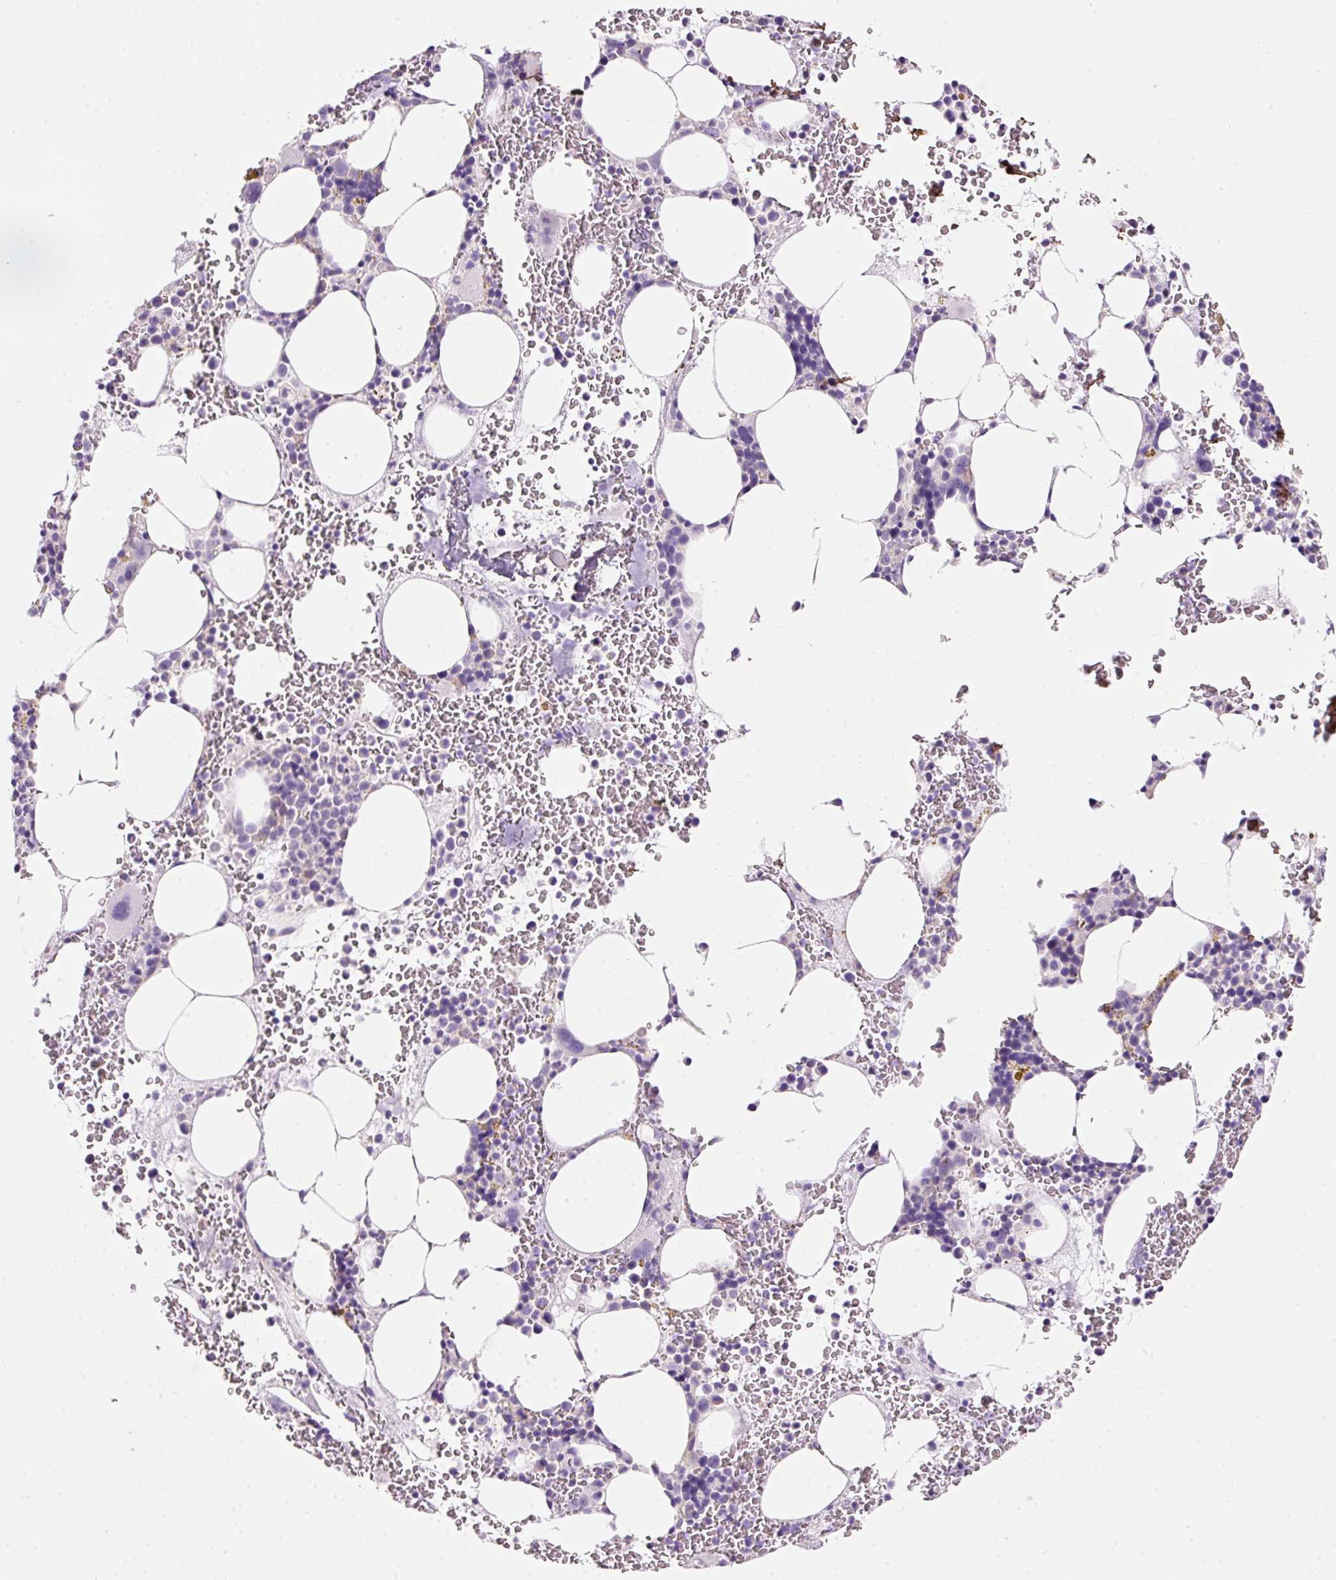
{"staining": {"intensity": "negative", "quantity": "none", "location": "none"}, "tissue": "bone marrow", "cell_type": "Hematopoietic cells", "image_type": "normal", "snomed": [{"axis": "morphology", "description": "Normal tissue, NOS"}, {"axis": "topography", "description": "Bone marrow"}], "caption": "An immunohistochemistry (IHC) histopathology image of unremarkable bone marrow is shown. There is no staining in hematopoietic cells of bone marrow.", "gene": "SOS2", "patient": {"sex": "male", "age": 62}}